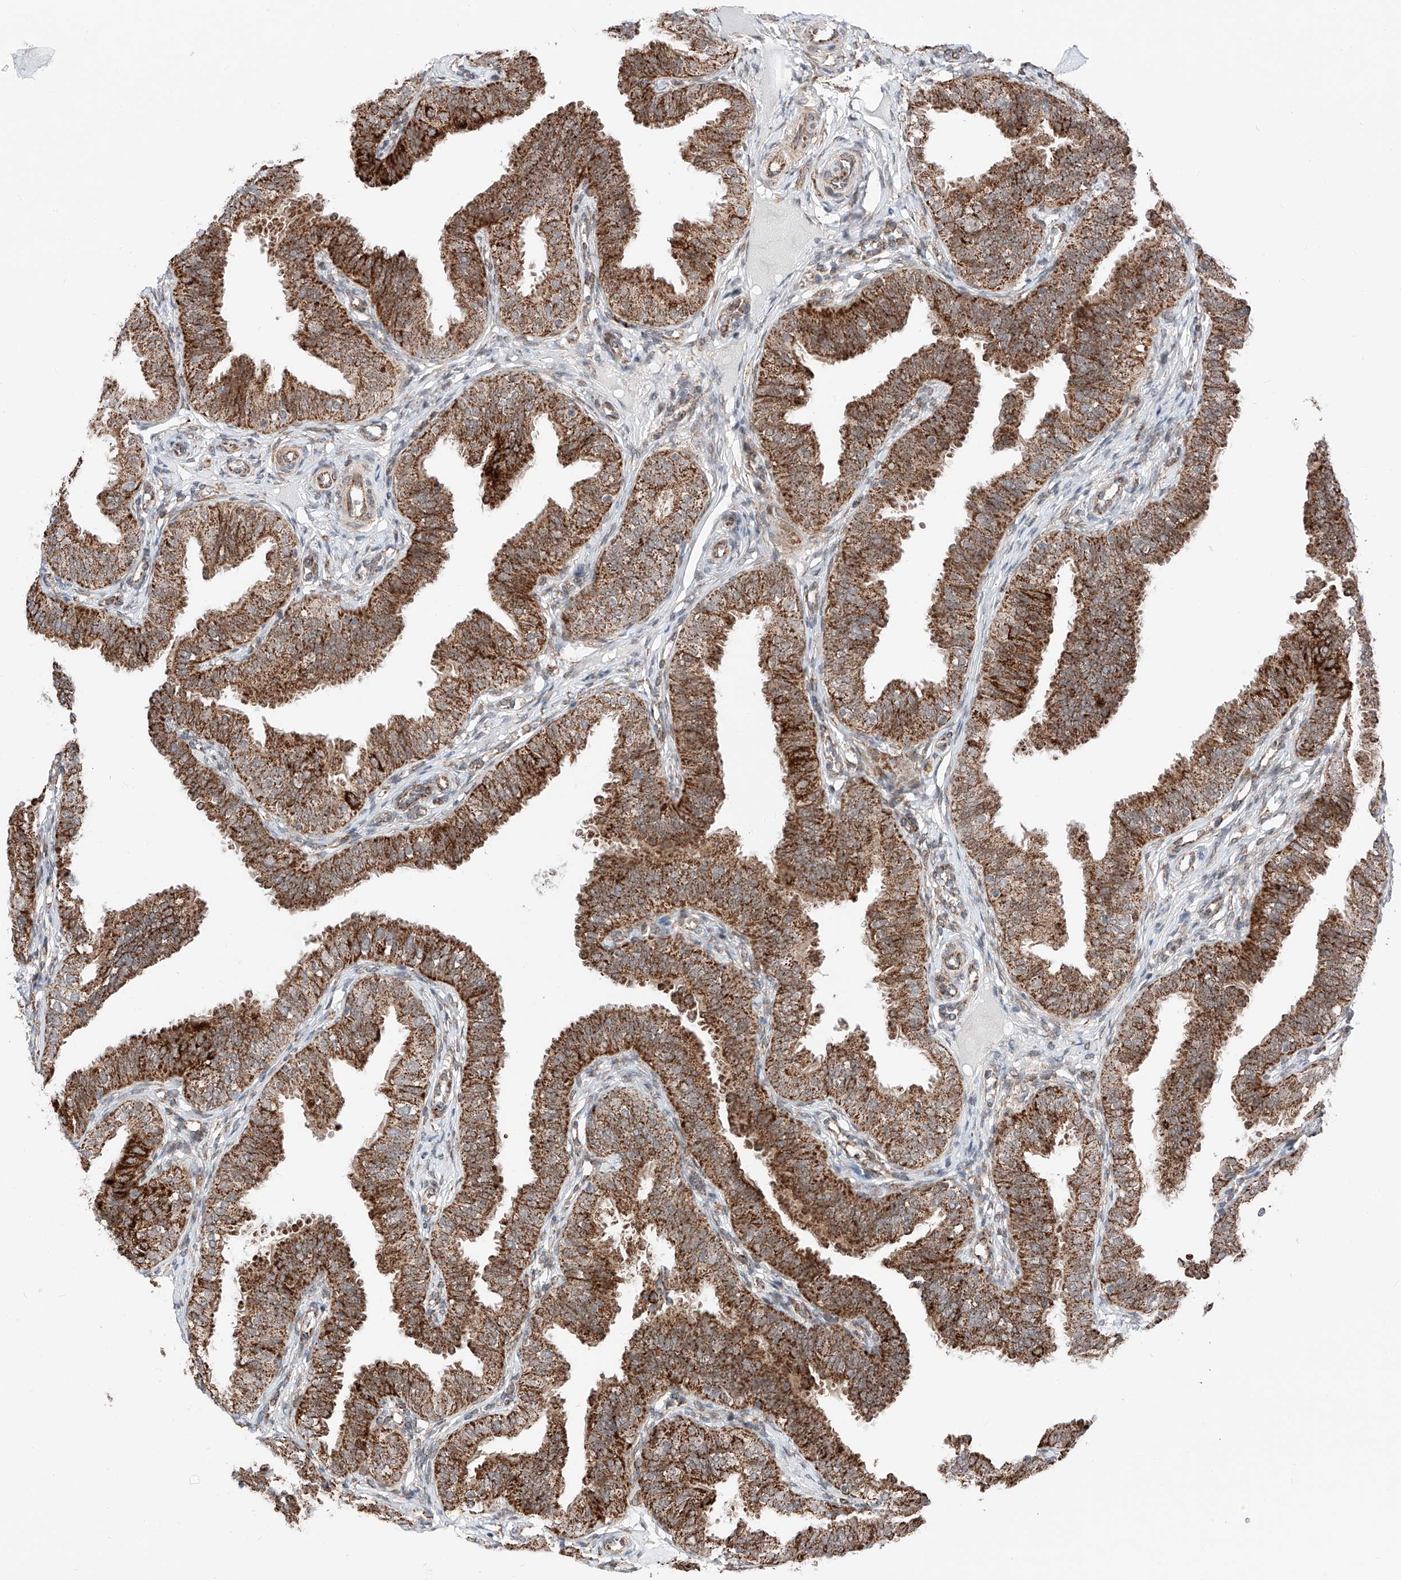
{"staining": {"intensity": "strong", "quantity": ">75%", "location": "cytoplasmic/membranous"}, "tissue": "fallopian tube", "cell_type": "Glandular cells", "image_type": "normal", "snomed": [{"axis": "morphology", "description": "Normal tissue, NOS"}, {"axis": "topography", "description": "Fallopian tube"}], "caption": "The micrograph shows staining of benign fallopian tube, revealing strong cytoplasmic/membranous protein staining (brown color) within glandular cells.", "gene": "ZSCAN29", "patient": {"sex": "female", "age": 35}}